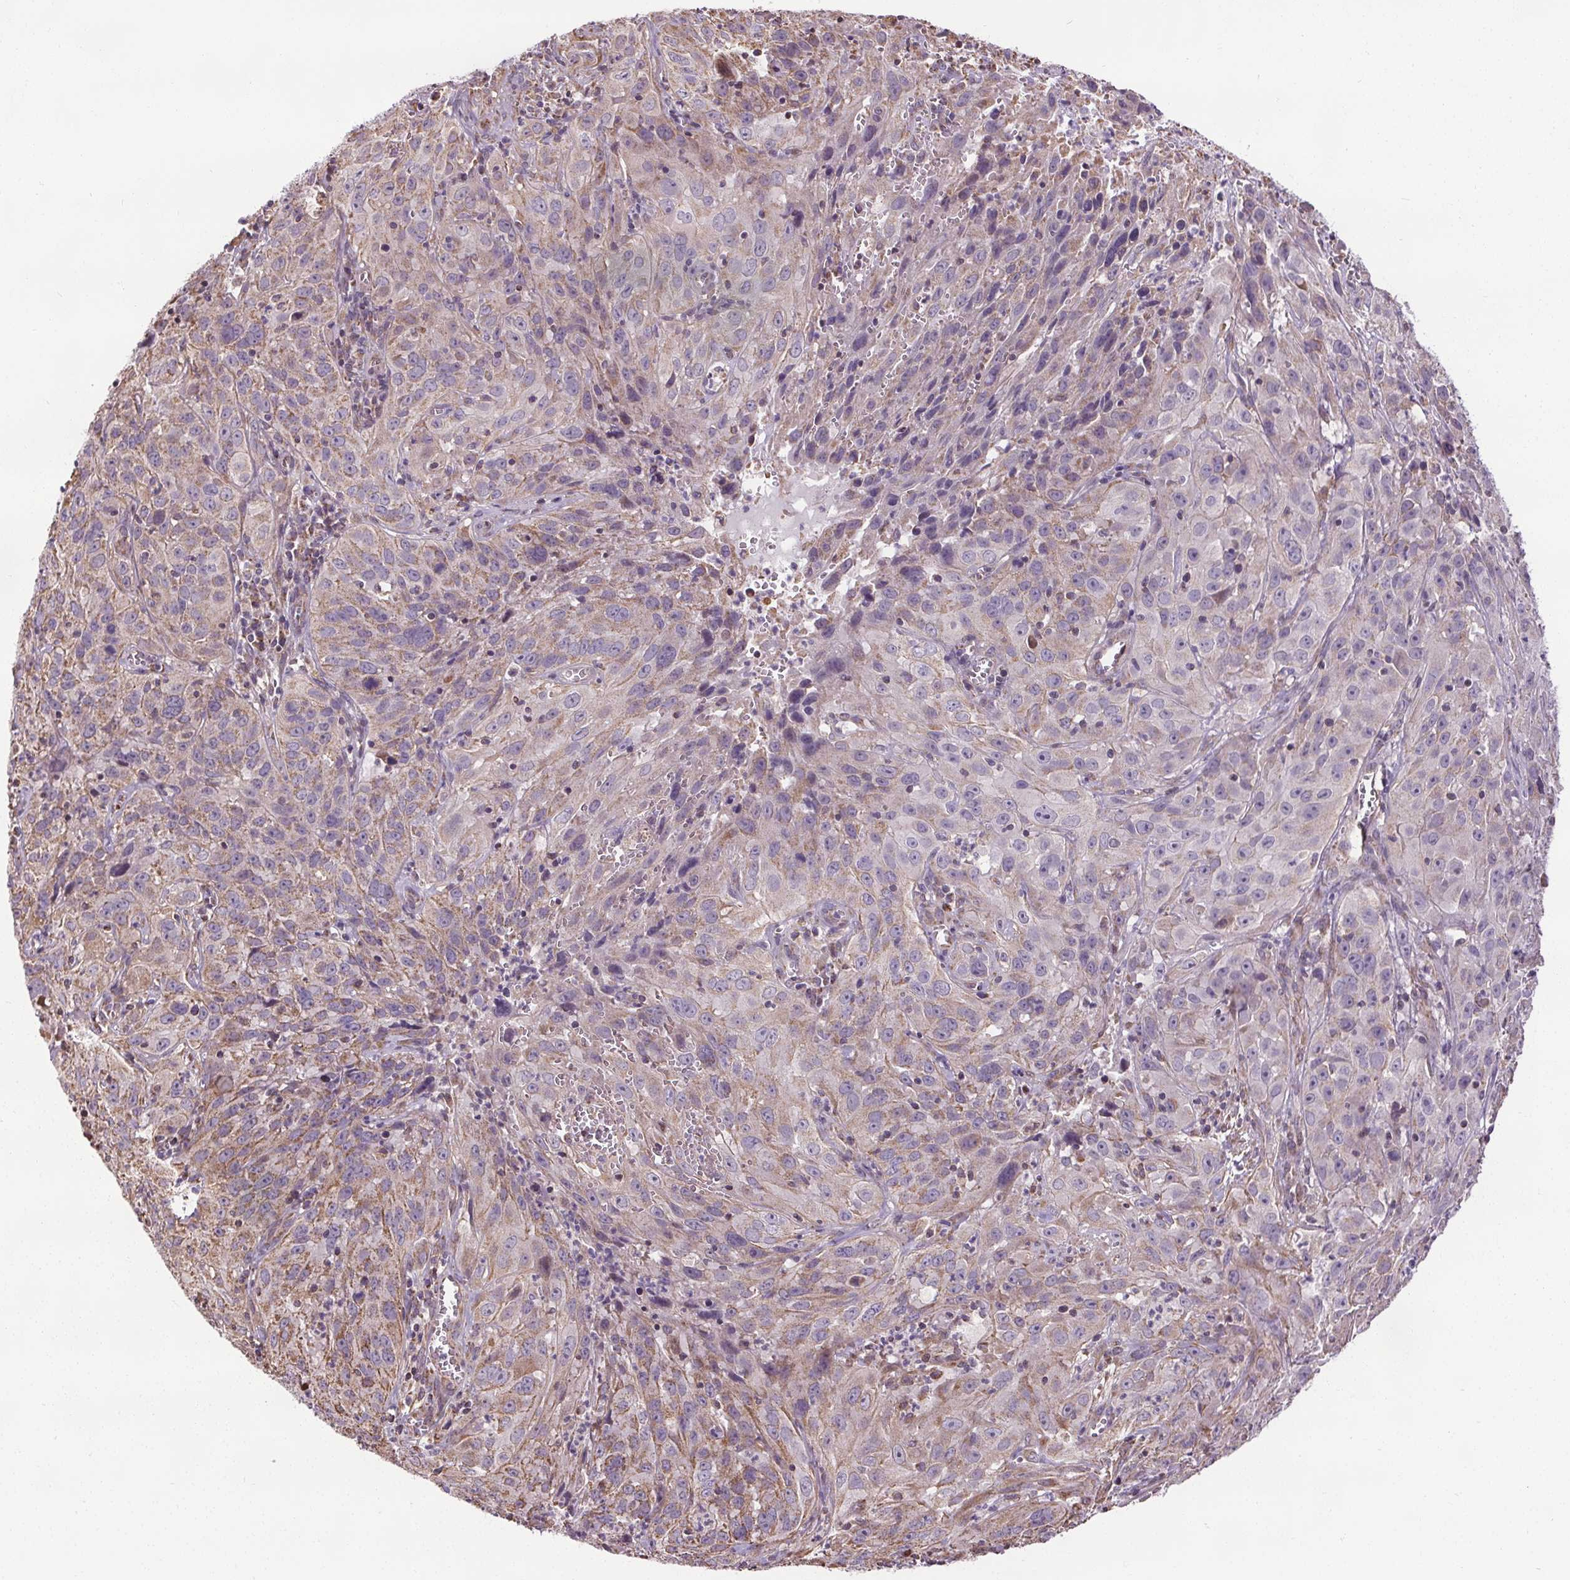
{"staining": {"intensity": "weak", "quantity": "25%-75%", "location": "cytoplasmic/membranous"}, "tissue": "cervical cancer", "cell_type": "Tumor cells", "image_type": "cancer", "snomed": [{"axis": "morphology", "description": "Squamous cell carcinoma, NOS"}, {"axis": "topography", "description": "Cervix"}], "caption": "The immunohistochemical stain highlights weak cytoplasmic/membranous positivity in tumor cells of cervical cancer tissue.", "gene": "ZNF548", "patient": {"sex": "female", "age": 32}}